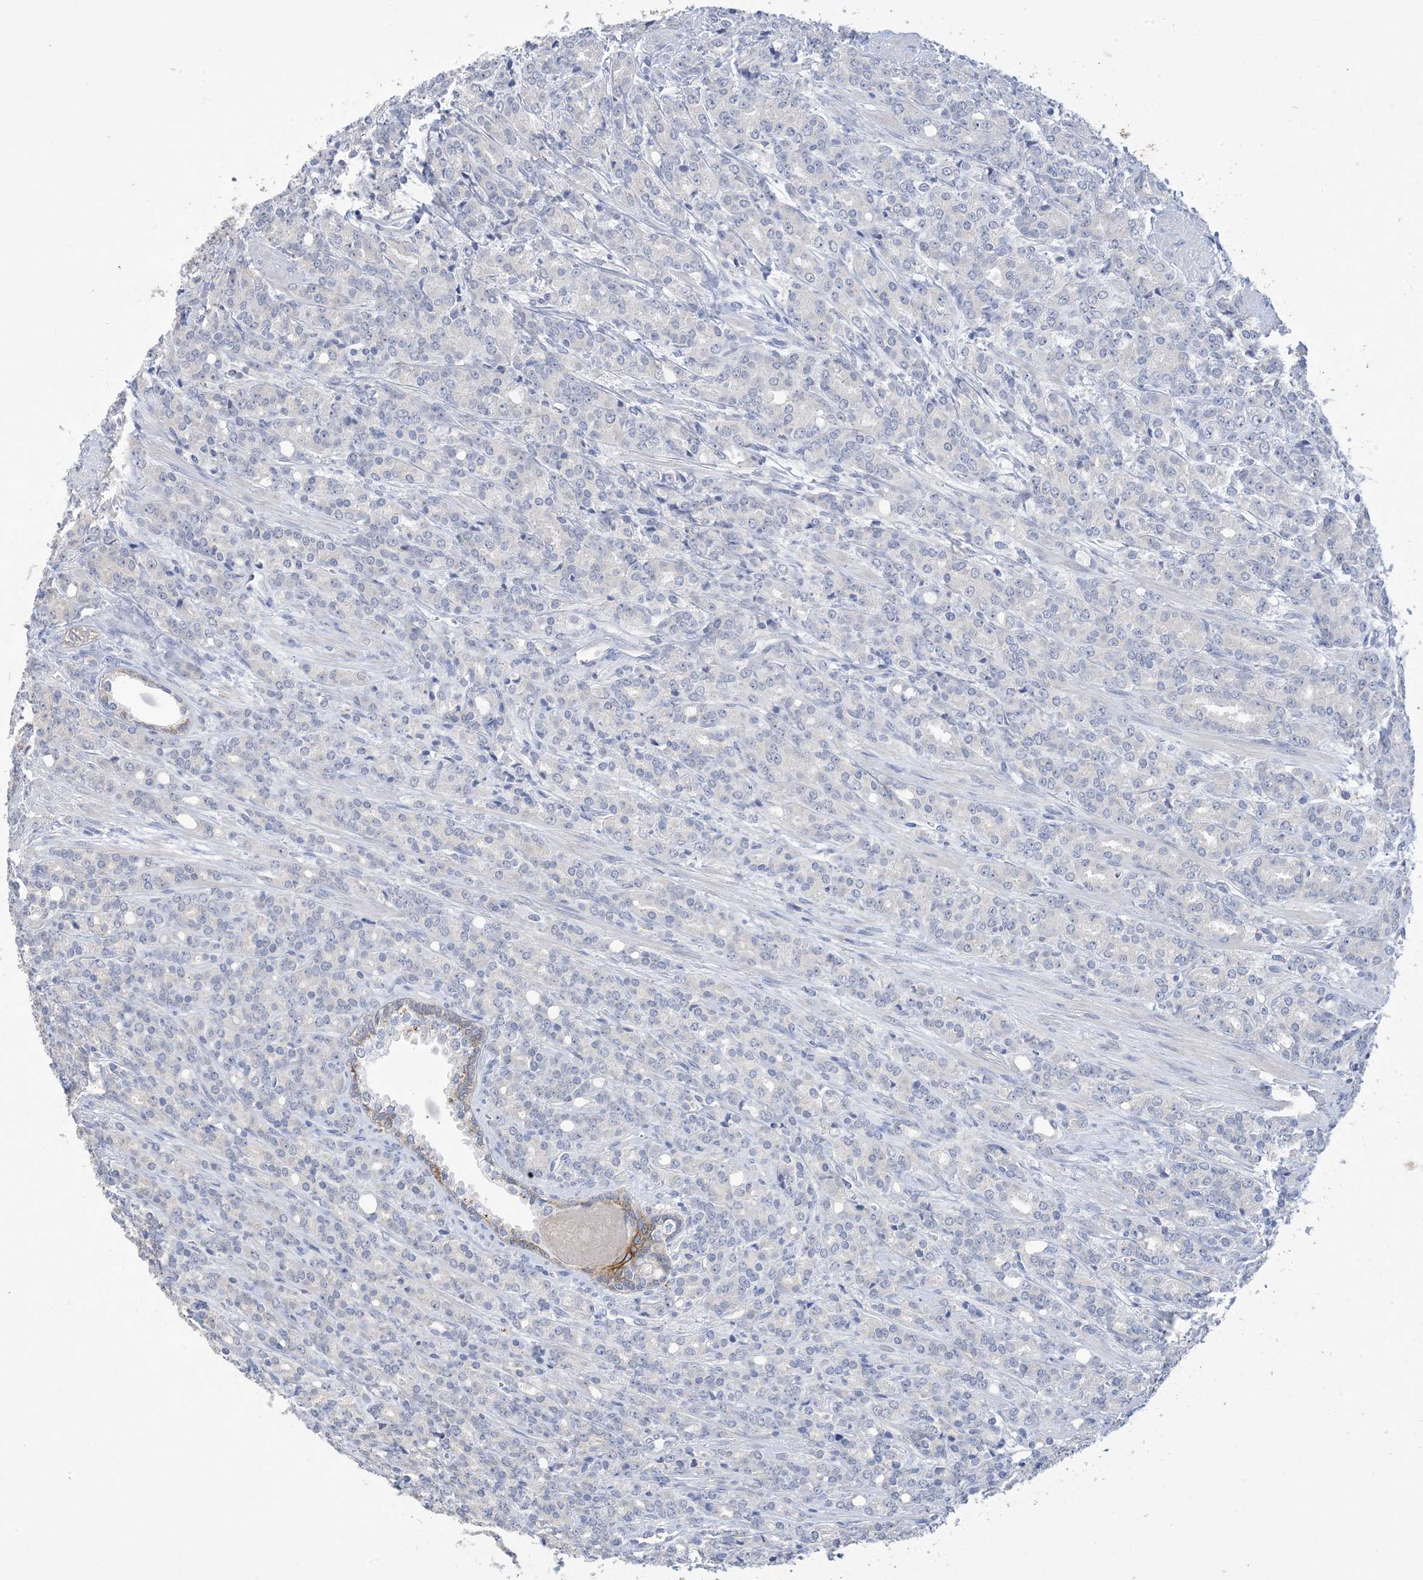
{"staining": {"intensity": "negative", "quantity": "none", "location": "none"}, "tissue": "prostate cancer", "cell_type": "Tumor cells", "image_type": "cancer", "snomed": [{"axis": "morphology", "description": "Adenocarcinoma, High grade"}, {"axis": "topography", "description": "Prostate"}], "caption": "Immunohistochemistry (IHC) micrograph of high-grade adenocarcinoma (prostate) stained for a protein (brown), which reveals no staining in tumor cells.", "gene": "DSC3", "patient": {"sex": "male", "age": 62}}